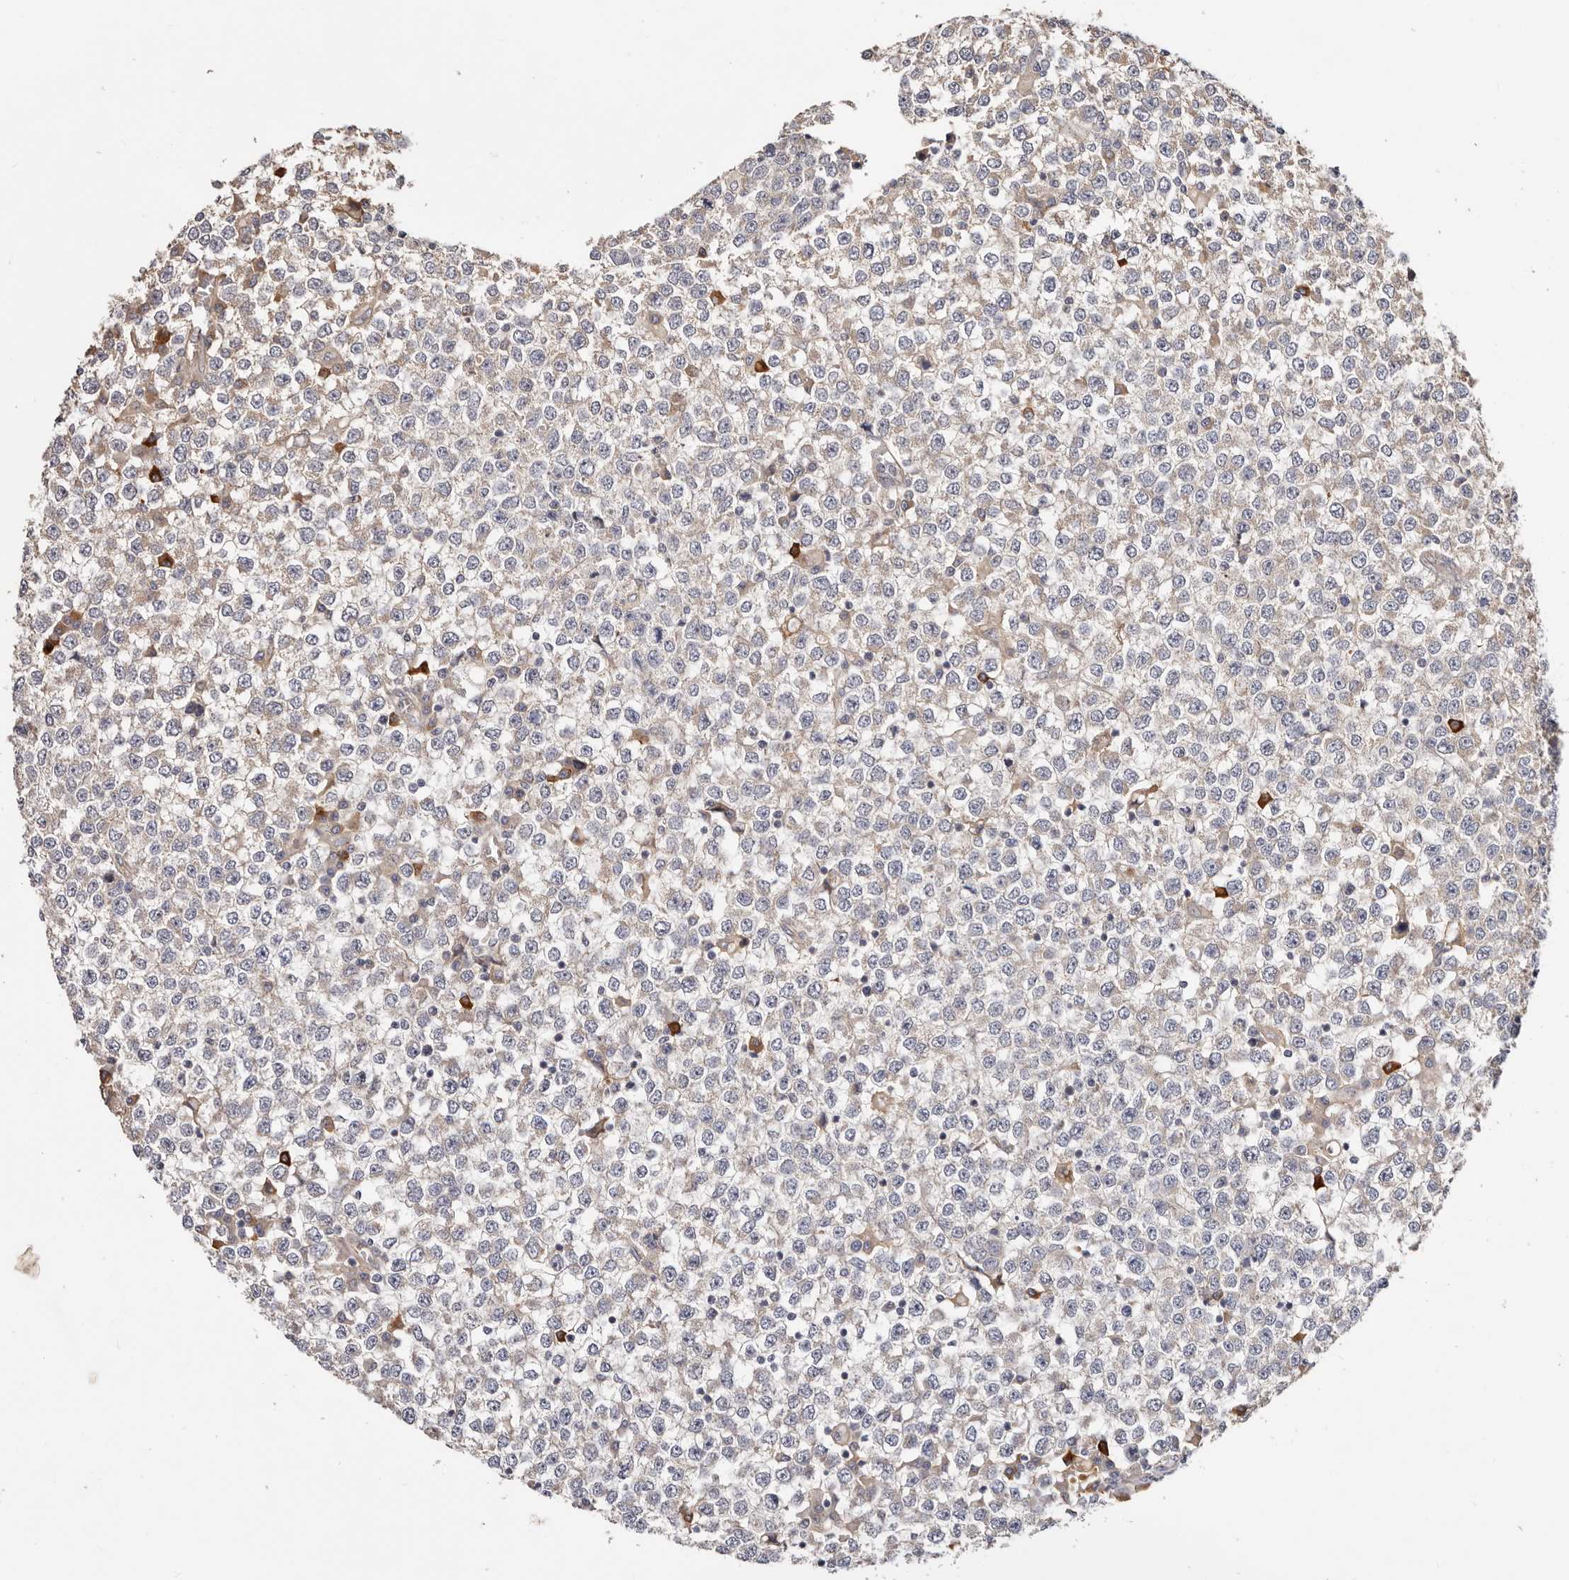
{"staining": {"intensity": "negative", "quantity": "none", "location": "none"}, "tissue": "testis cancer", "cell_type": "Tumor cells", "image_type": "cancer", "snomed": [{"axis": "morphology", "description": "Seminoma, NOS"}, {"axis": "topography", "description": "Testis"}], "caption": "Testis cancer was stained to show a protein in brown. There is no significant positivity in tumor cells.", "gene": "MACF1", "patient": {"sex": "male", "age": 65}}